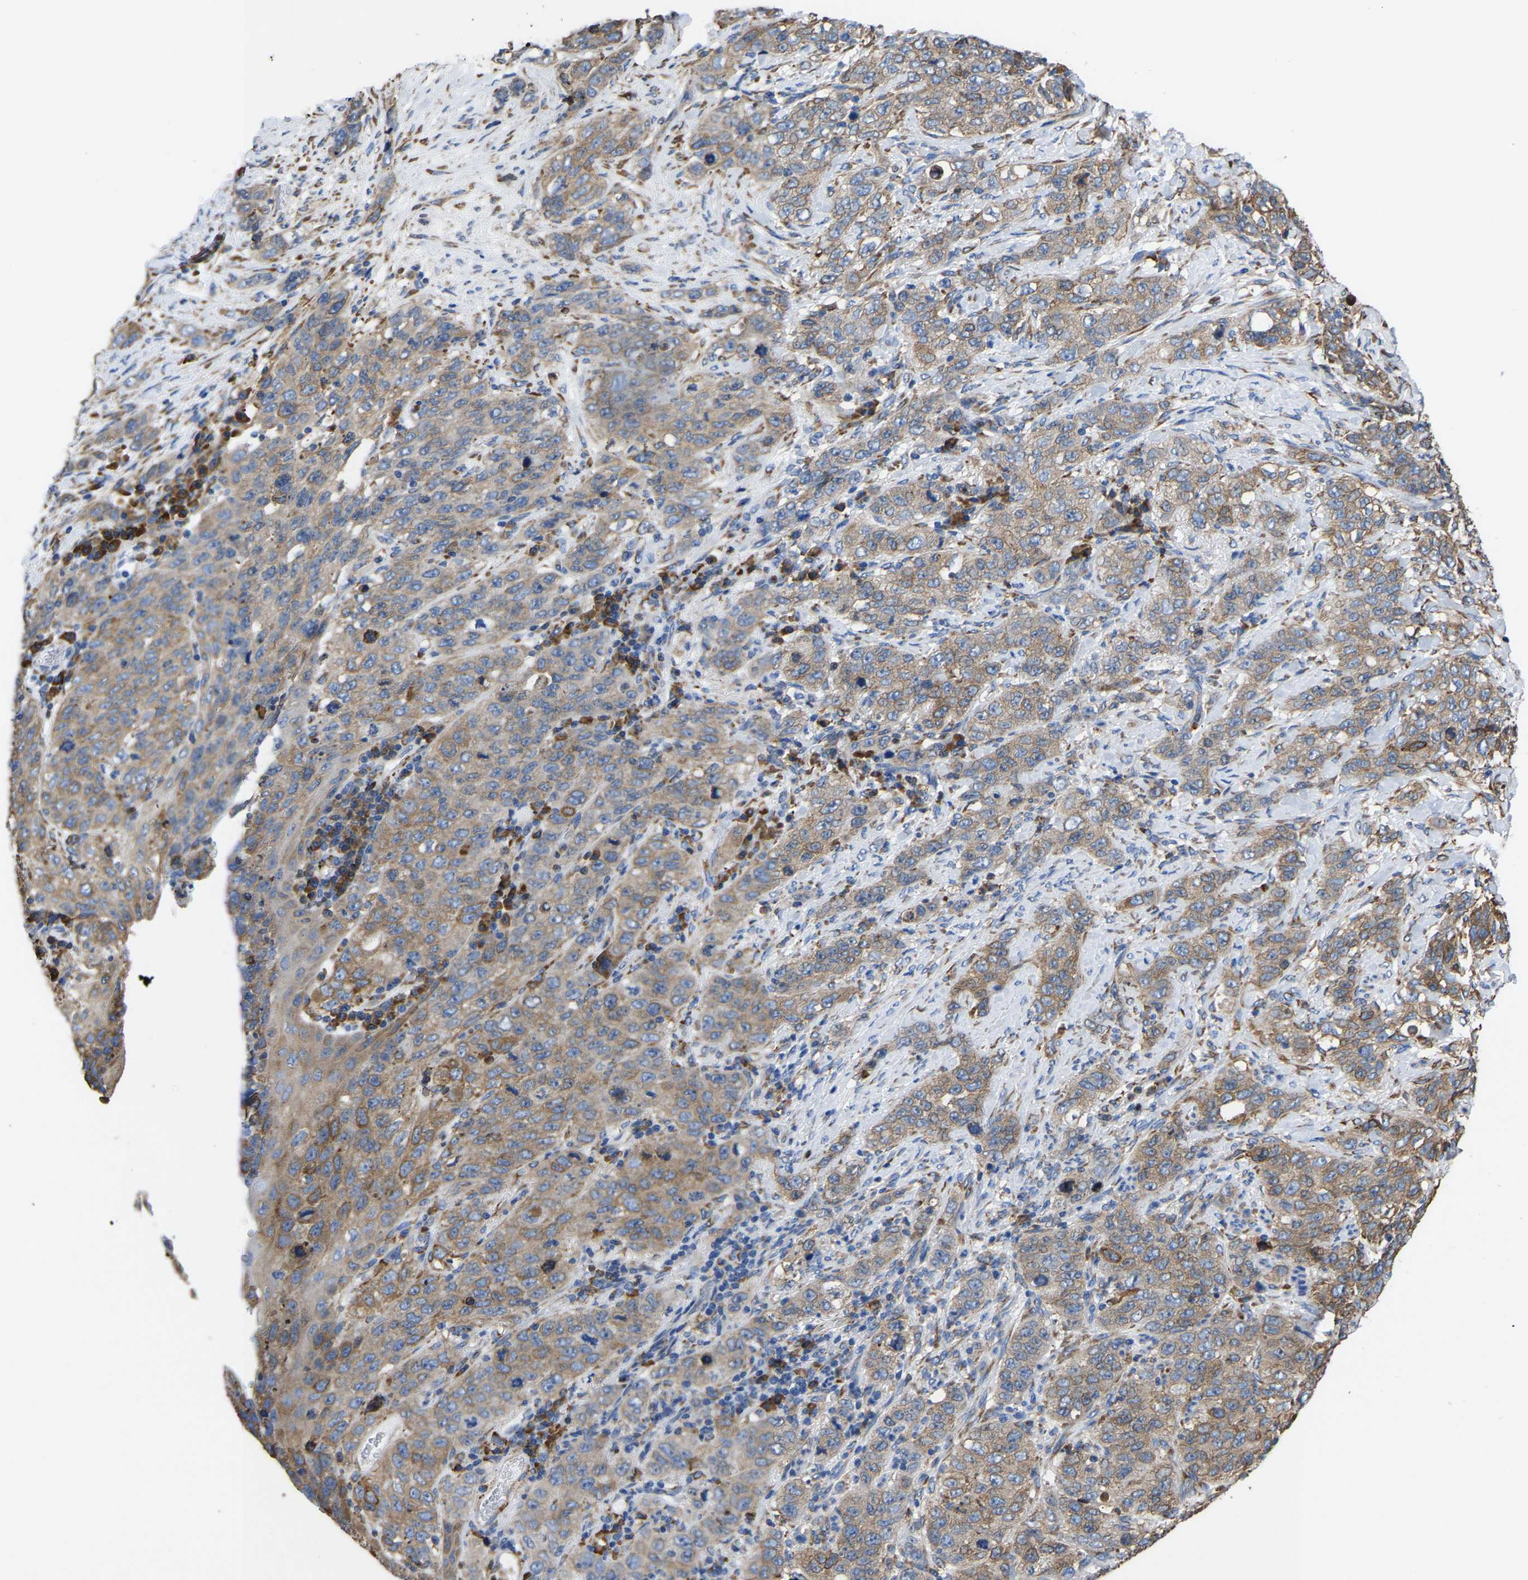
{"staining": {"intensity": "moderate", "quantity": ">75%", "location": "cytoplasmic/membranous"}, "tissue": "stomach cancer", "cell_type": "Tumor cells", "image_type": "cancer", "snomed": [{"axis": "morphology", "description": "Adenocarcinoma, NOS"}, {"axis": "topography", "description": "Stomach"}], "caption": "Stomach adenocarcinoma stained with a protein marker shows moderate staining in tumor cells.", "gene": "P4HB", "patient": {"sex": "male", "age": 48}}